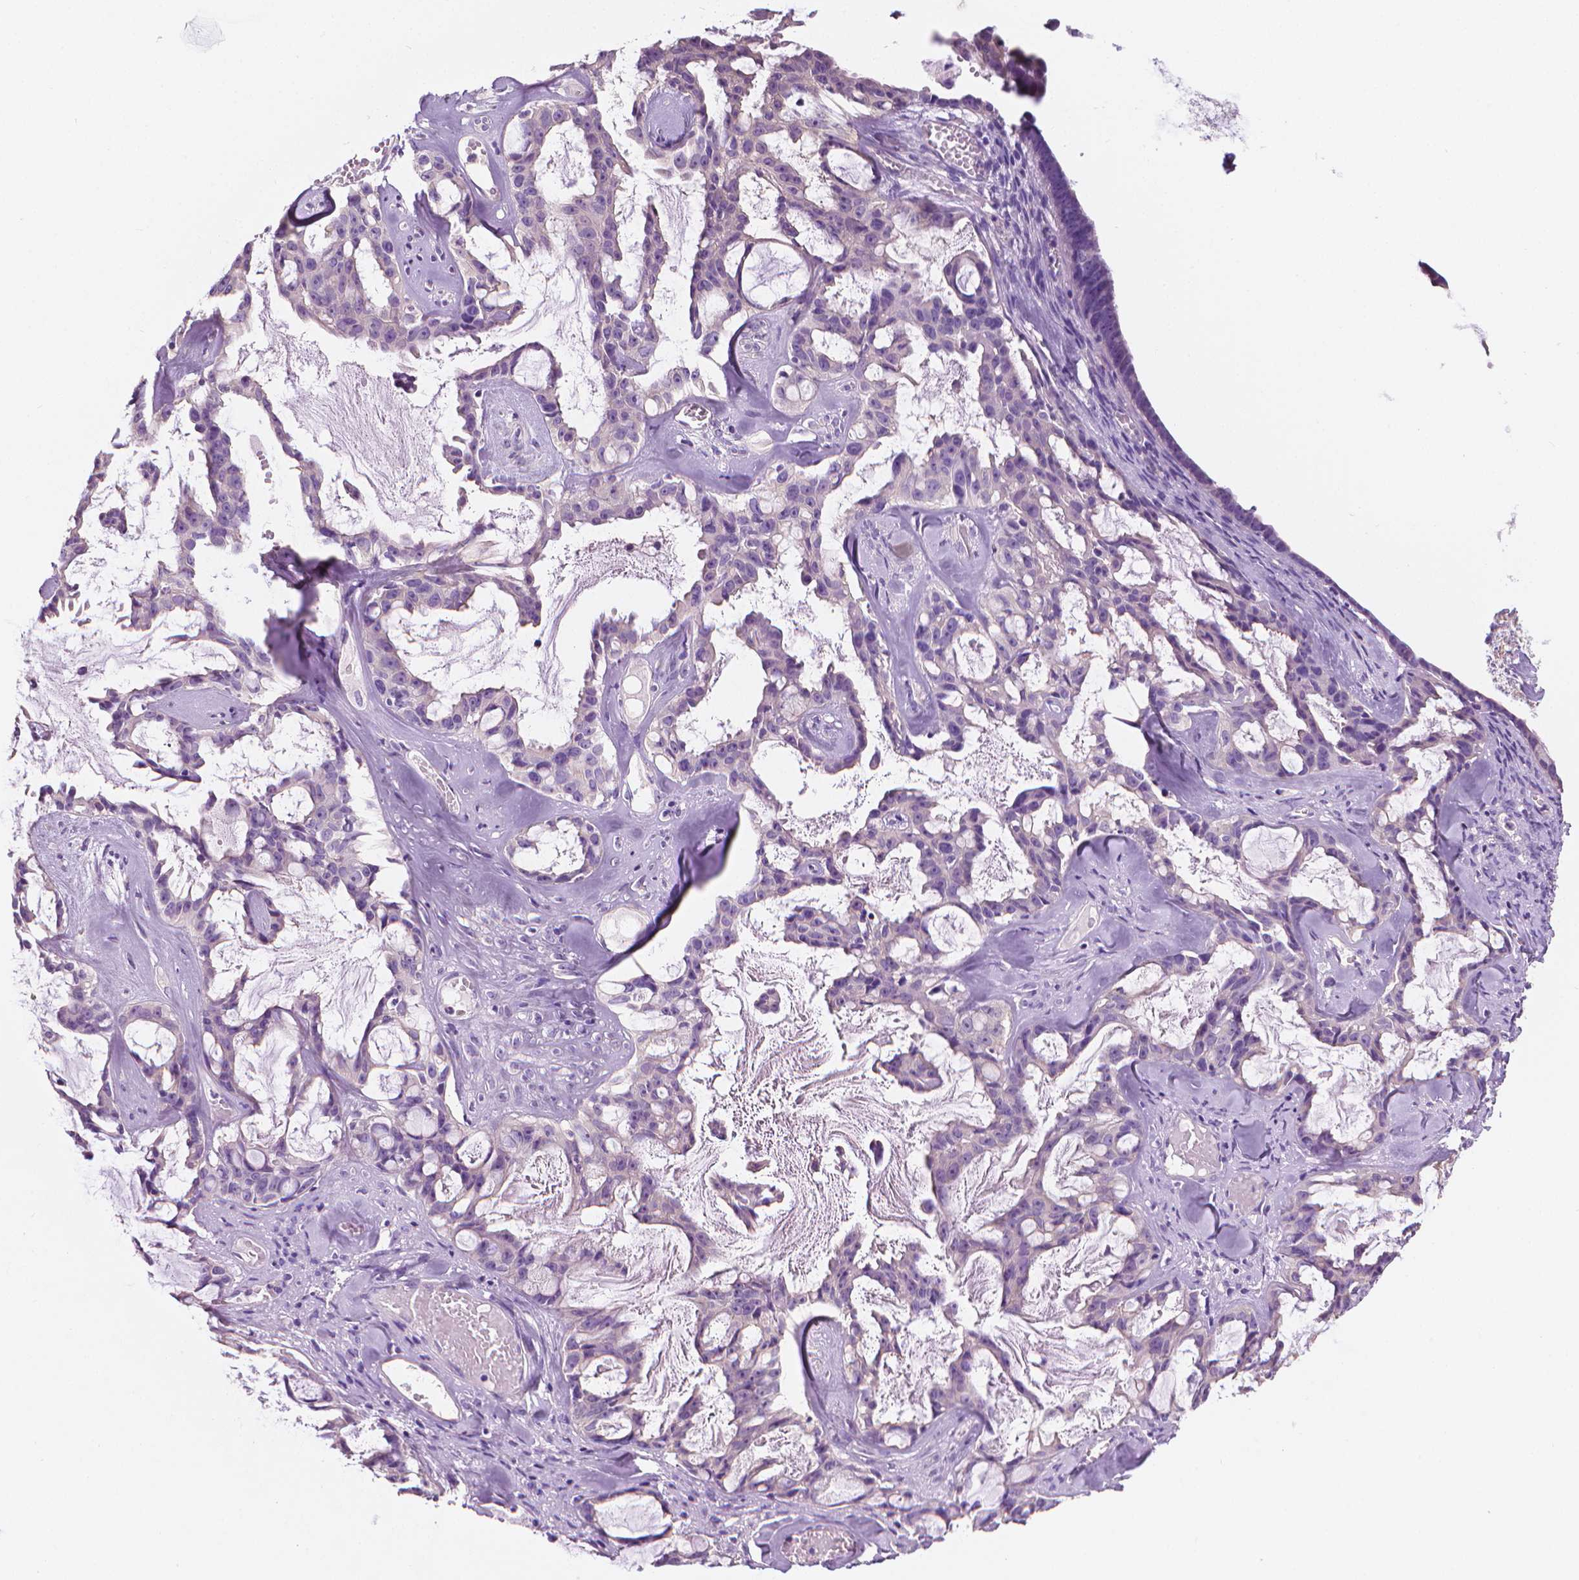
{"staining": {"intensity": "negative", "quantity": "none", "location": "none"}, "tissue": "ovarian cancer", "cell_type": "Tumor cells", "image_type": "cancer", "snomed": [{"axis": "morphology", "description": "Cystadenocarcinoma, serous, NOS"}, {"axis": "topography", "description": "Ovary"}], "caption": "Human ovarian cancer stained for a protein using IHC demonstrates no expression in tumor cells.", "gene": "FASN", "patient": {"sex": "female", "age": 69}}